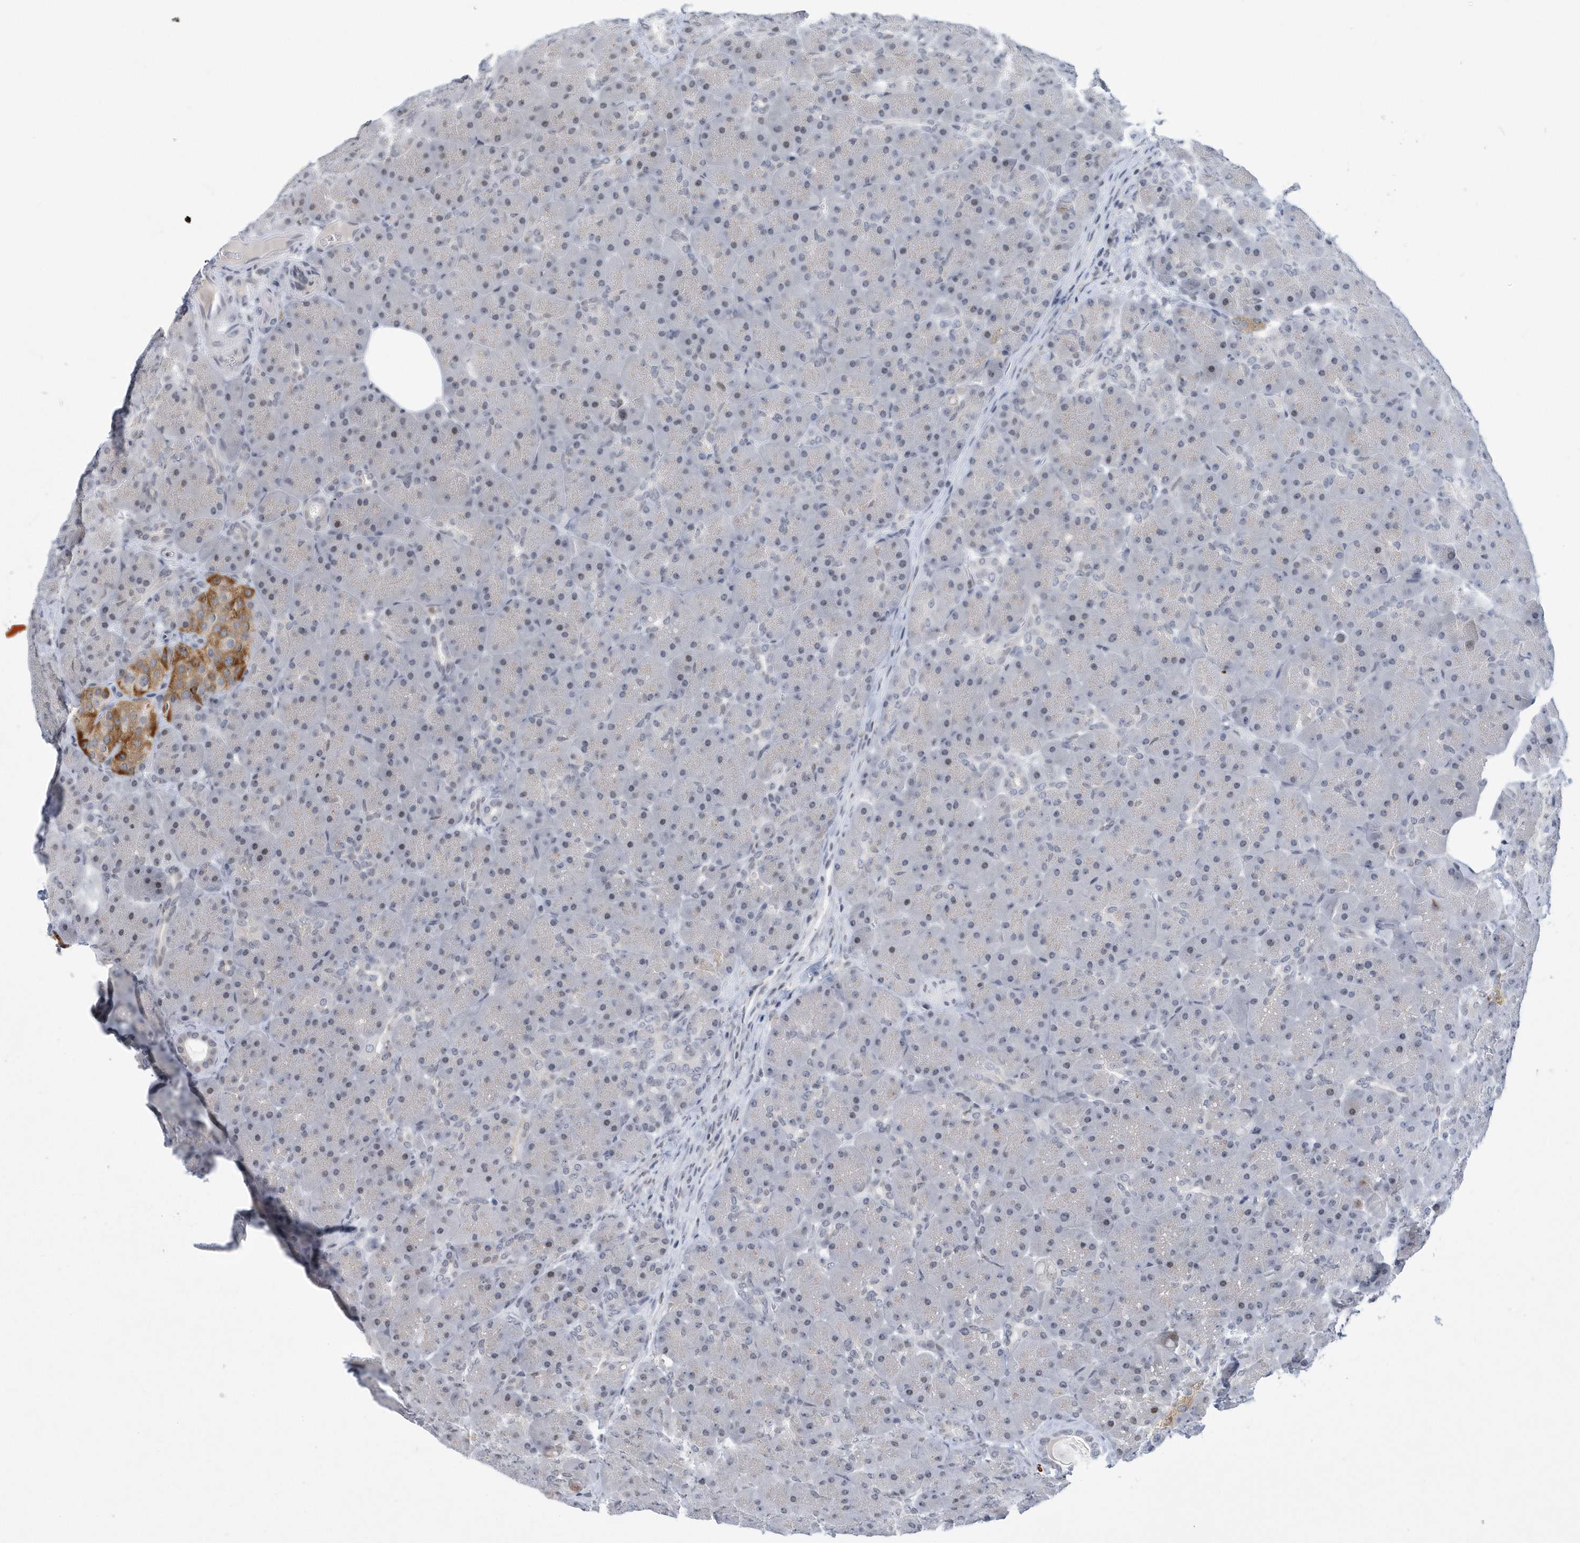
{"staining": {"intensity": "moderate", "quantity": "<25%", "location": "cytoplasmic/membranous"}, "tissue": "pancreas", "cell_type": "Exocrine glandular cells", "image_type": "normal", "snomed": [{"axis": "morphology", "description": "Normal tissue, NOS"}, {"axis": "topography", "description": "Pancreas"}], "caption": "Immunohistochemical staining of benign pancreas reveals low levels of moderate cytoplasmic/membranous staining in about <25% of exocrine glandular cells.", "gene": "VWA5B2", "patient": {"sex": "male", "age": 66}}